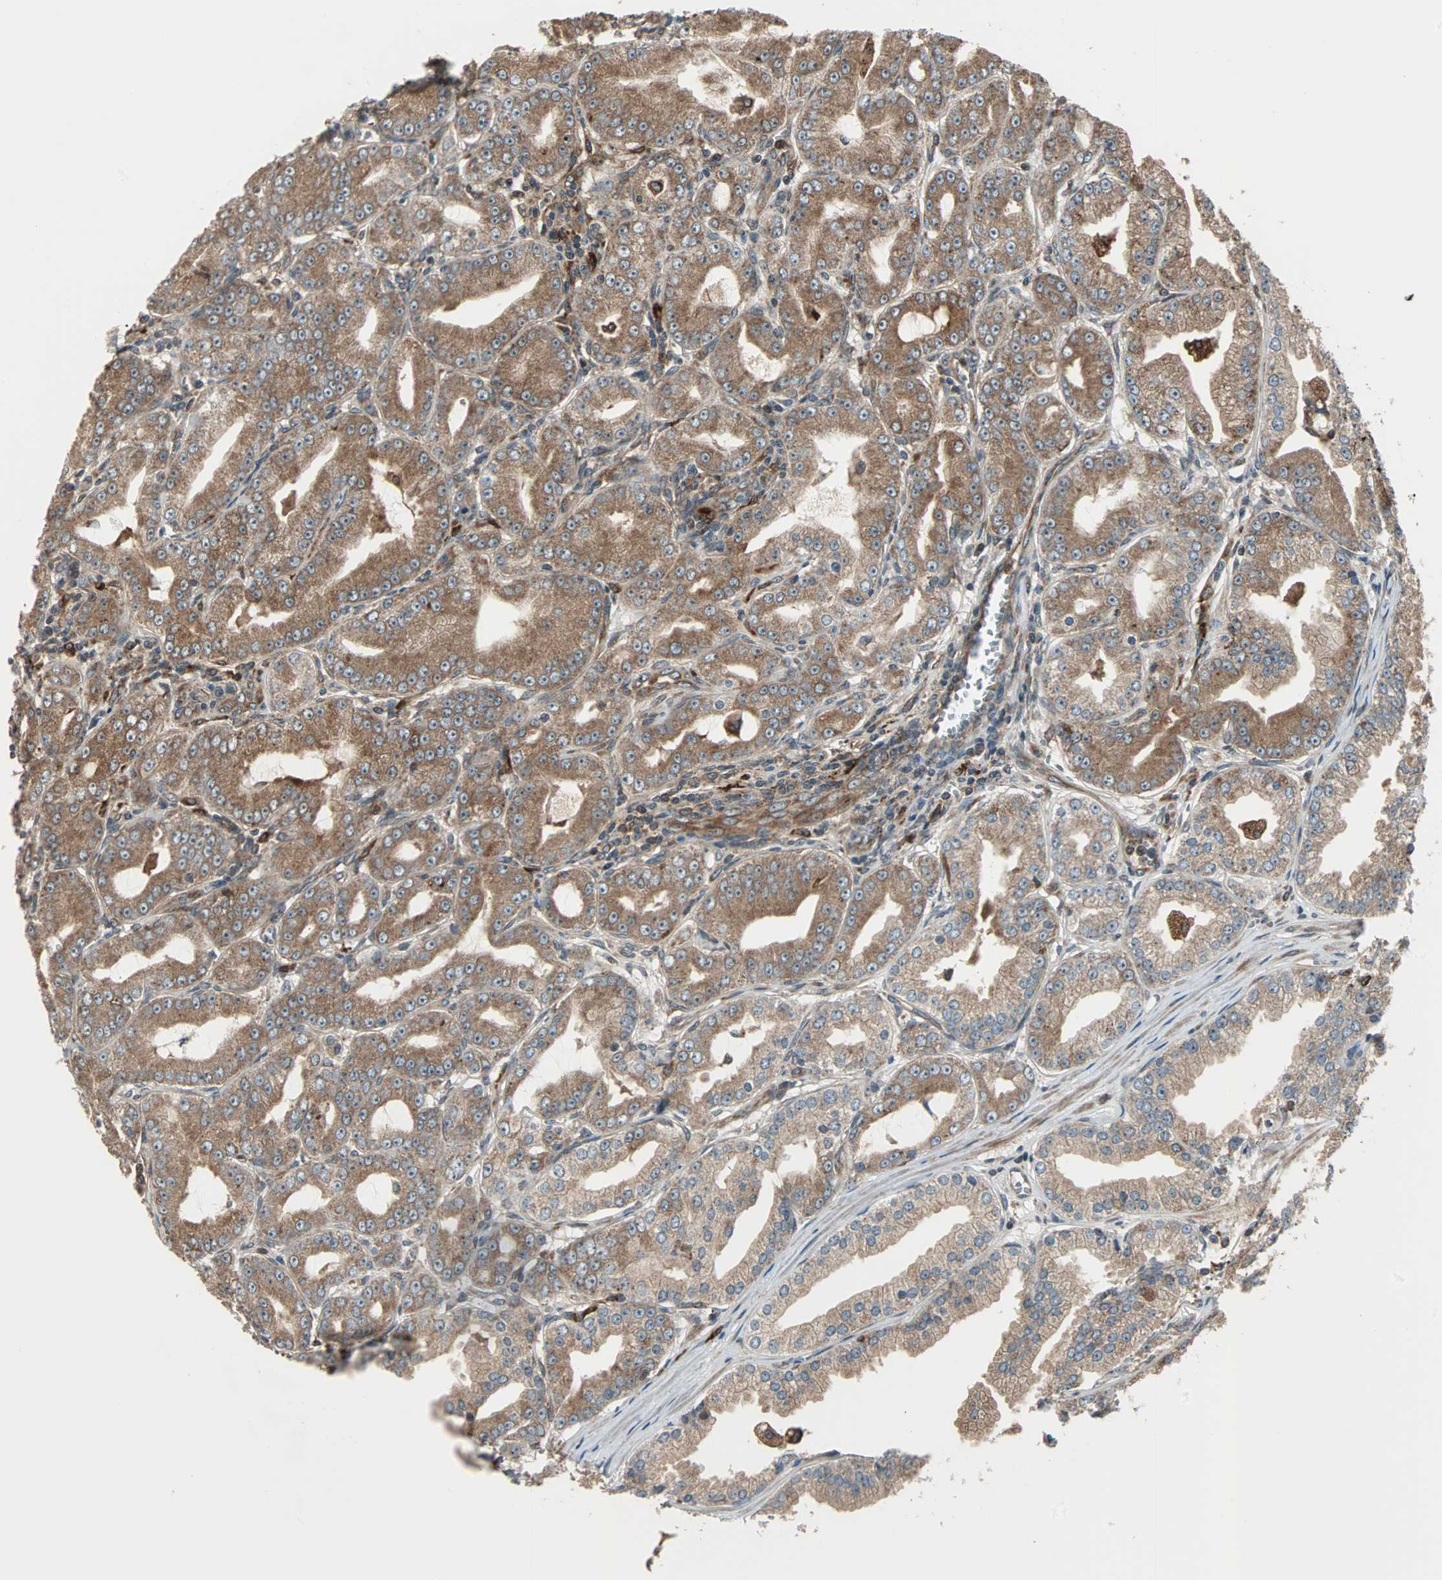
{"staining": {"intensity": "moderate", "quantity": ">75%", "location": "cytoplasmic/membranous"}, "tissue": "prostate cancer", "cell_type": "Tumor cells", "image_type": "cancer", "snomed": [{"axis": "morphology", "description": "Adenocarcinoma, High grade"}, {"axis": "topography", "description": "Prostate"}], "caption": "Prostate high-grade adenocarcinoma stained with a brown dye demonstrates moderate cytoplasmic/membranous positive expression in about >75% of tumor cells.", "gene": "RAB7A", "patient": {"sex": "male", "age": 61}}